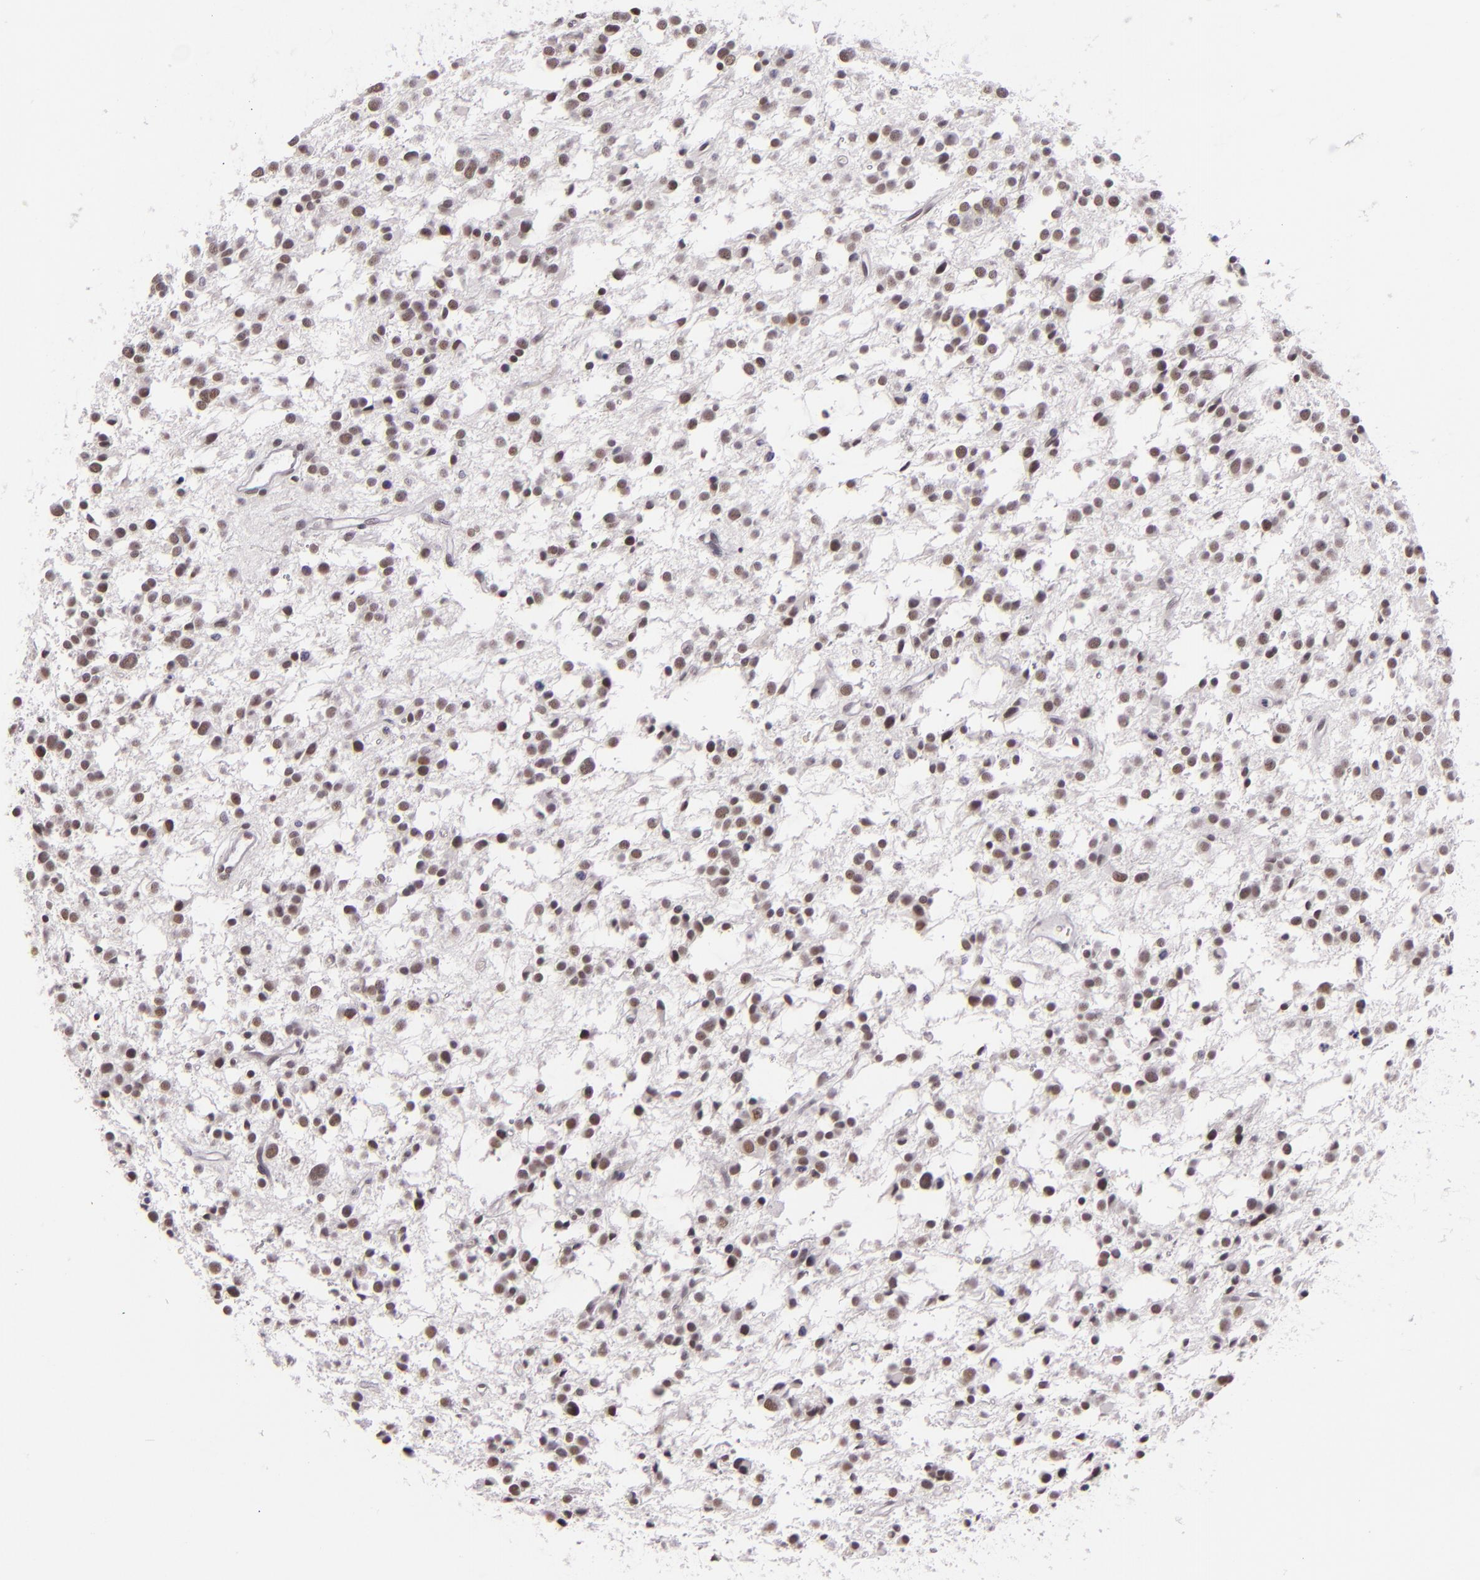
{"staining": {"intensity": "weak", "quantity": ">75%", "location": "nuclear"}, "tissue": "glioma", "cell_type": "Tumor cells", "image_type": "cancer", "snomed": [{"axis": "morphology", "description": "Glioma, malignant, Low grade"}, {"axis": "topography", "description": "Brain"}], "caption": "Malignant glioma (low-grade) tissue exhibits weak nuclear positivity in about >75% of tumor cells The protein is stained brown, and the nuclei are stained in blue (DAB IHC with brightfield microscopy, high magnification).", "gene": "BRD8", "patient": {"sex": "female", "age": 36}}